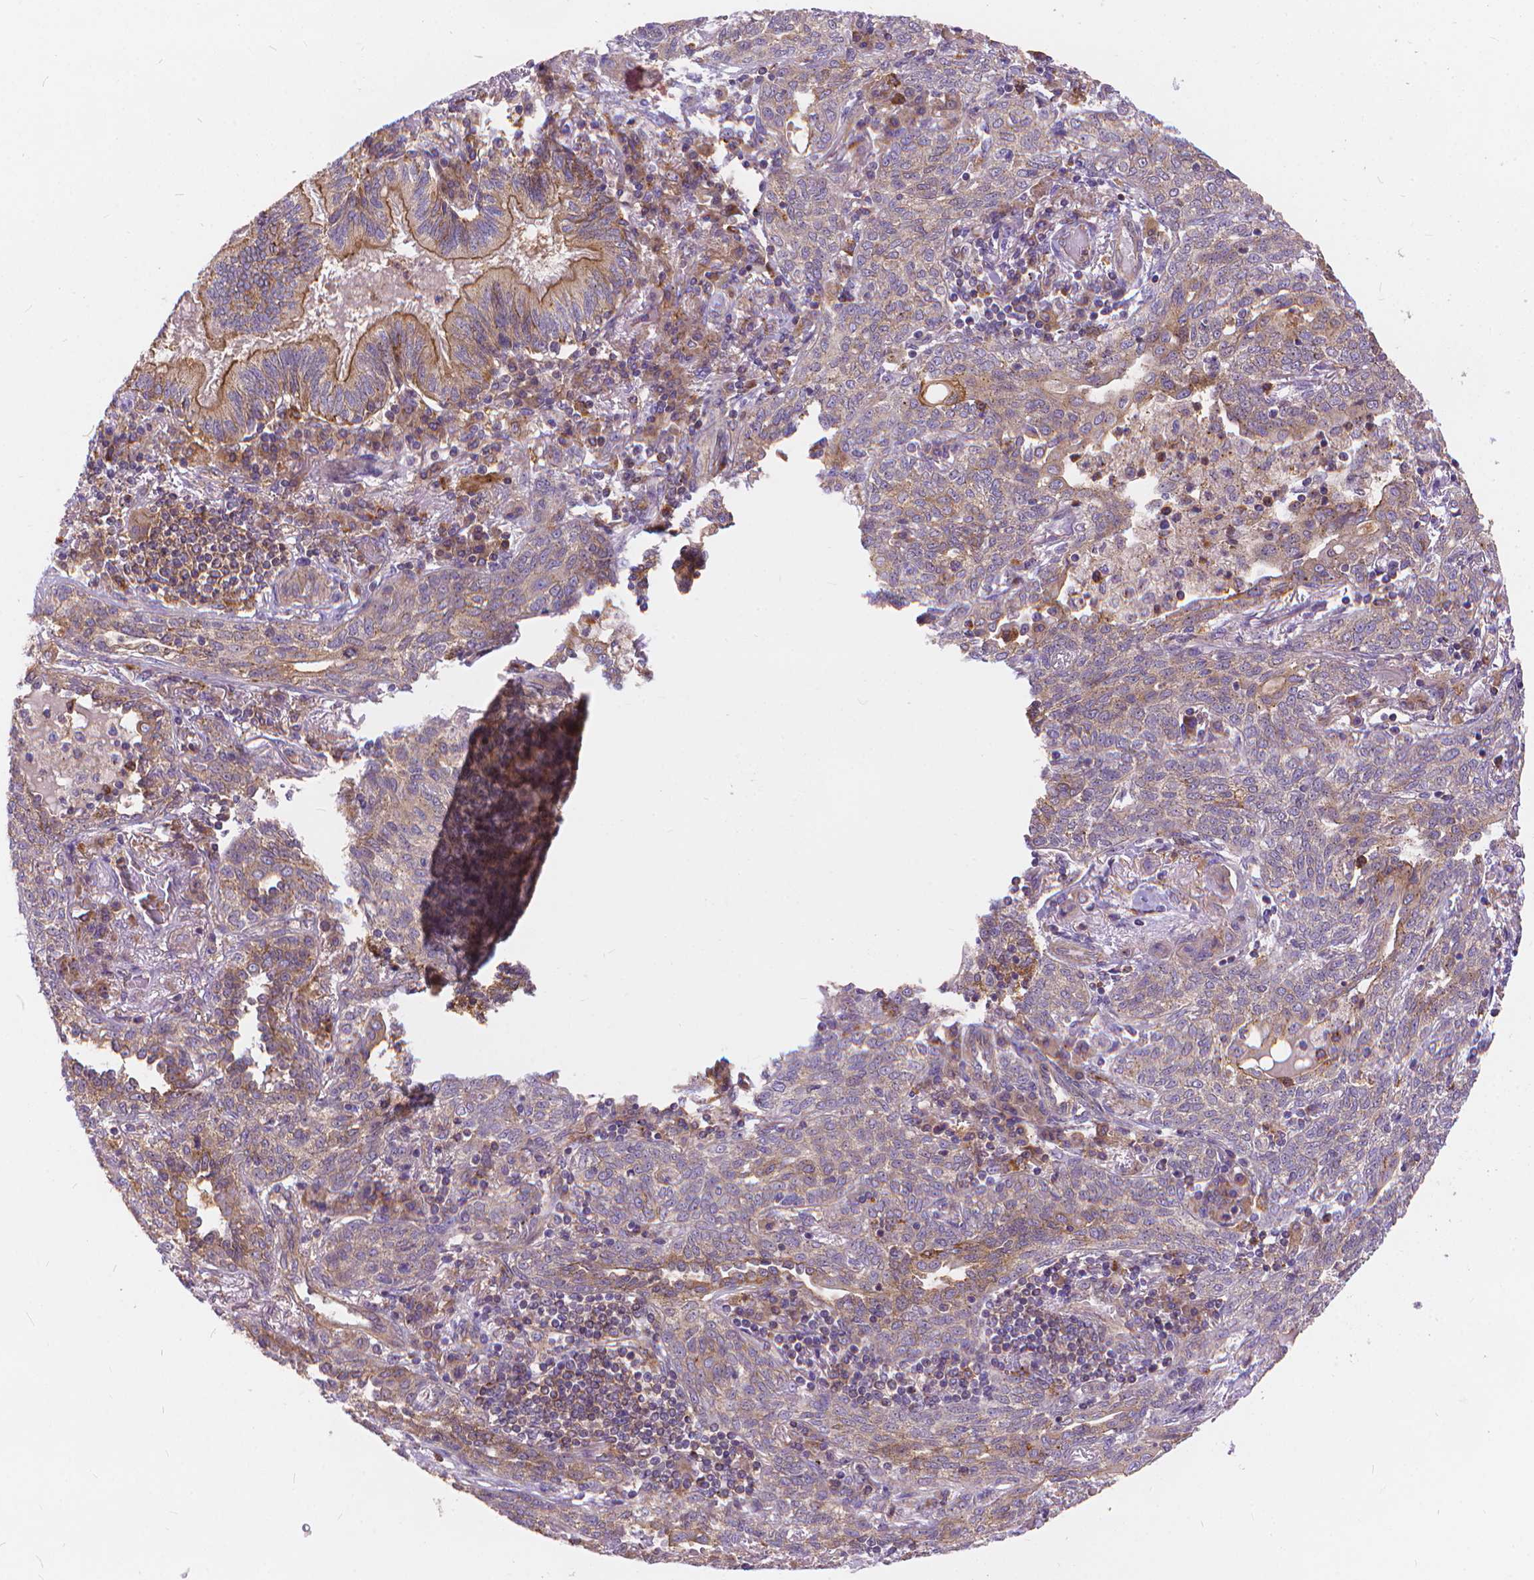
{"staining": {"intensity": "moderate", "quantity": "<25%", "location": "cytoplasmic/membranous"}, "tissue": "lung cancer", "cell_type": "Tumor cells", "image_type": "cancer", "snomed": [{"axis": "morphology", "description": "Squamous cell carcinoma, NOS"}, {"axis": "topography", "description": "Lung"}], "caption": "Tumor cells display low levels of moderate cytoplasmic/membranous staining in approximately <25% of cells in lung squamous cell carcinoma.", "gene": "ARAP1", "patient": {"sex": "female", "age": 70}}